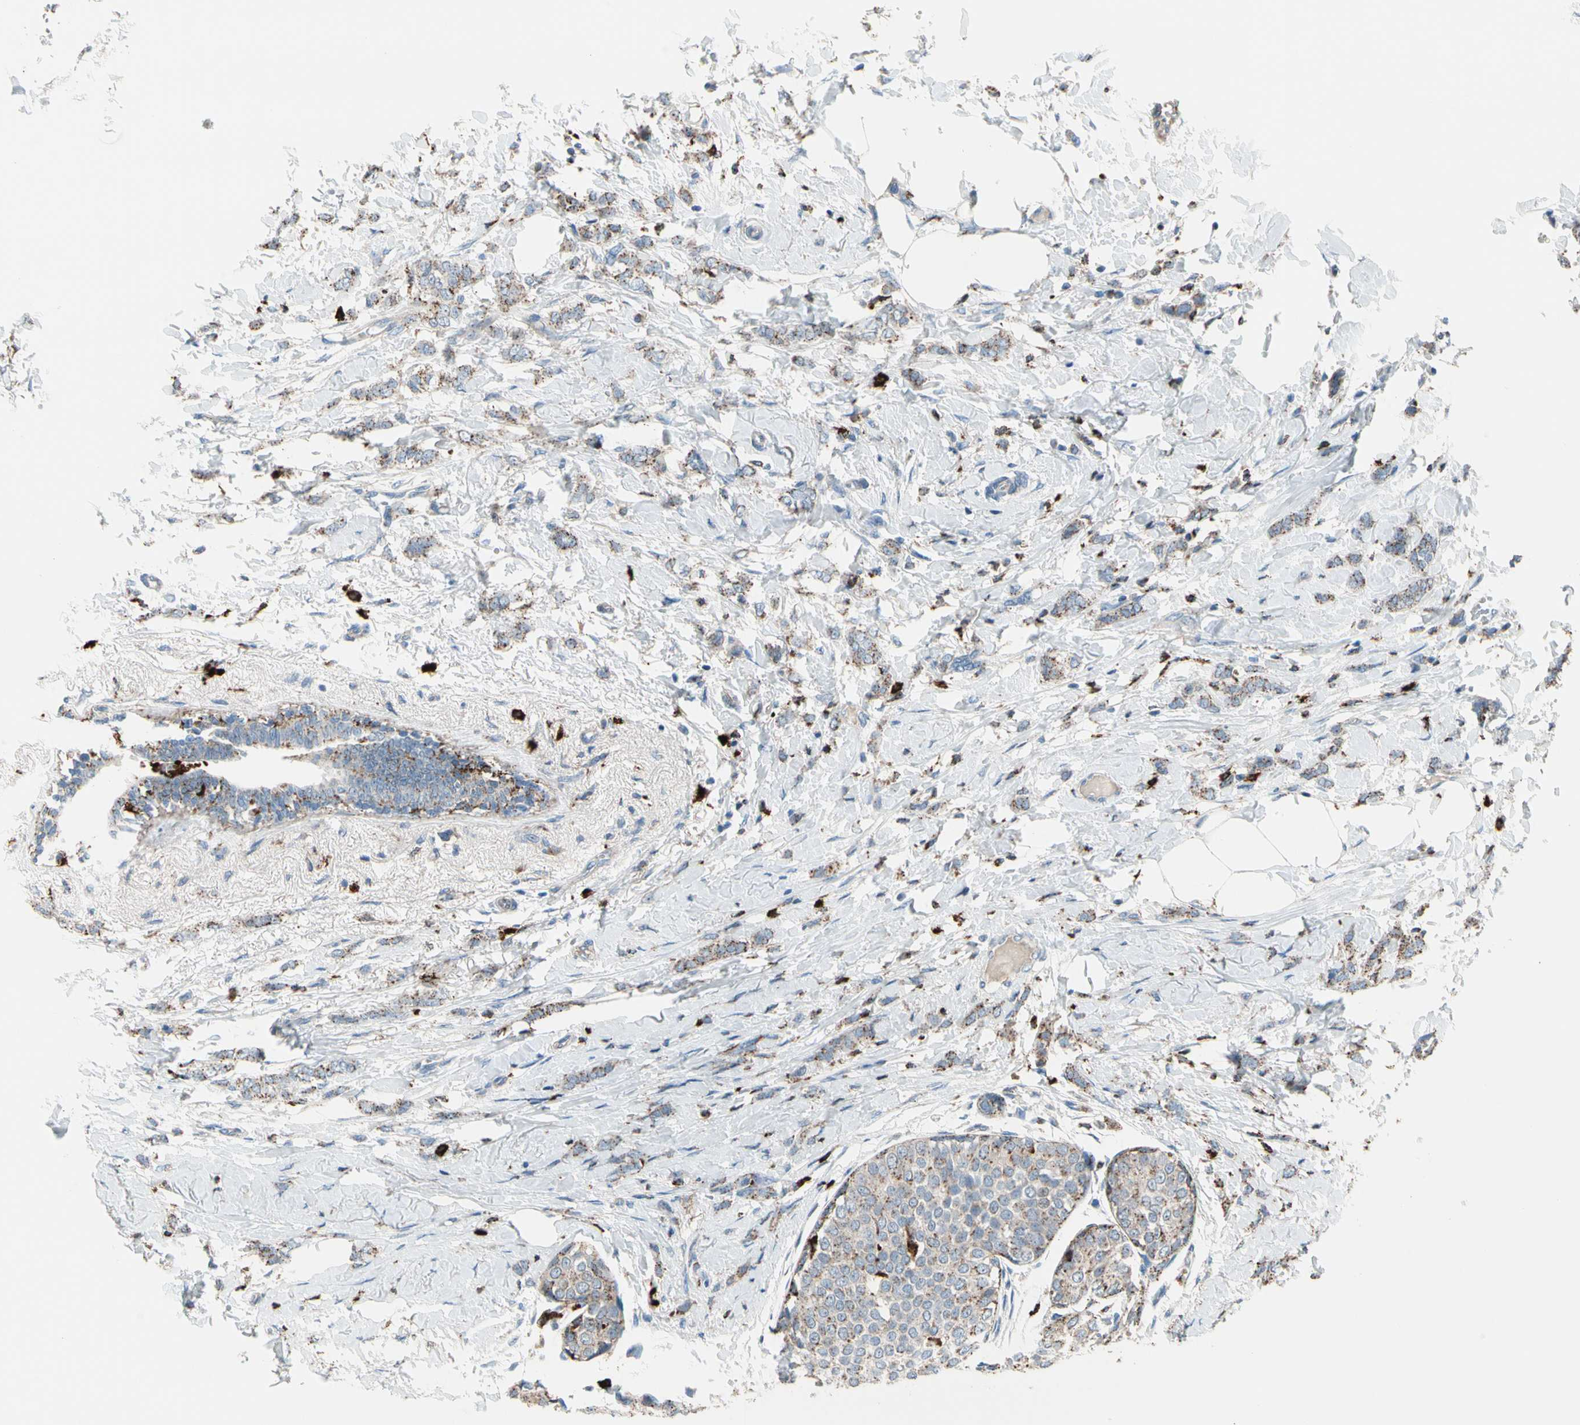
{"staining": {"intensity": "strong", "quantity": ">75%", "location": "cytoplasmic/membranous"}, "tissue": "breast cancer", "cell_type": "Tumor cells", "image_type": "cancer", "snomed": [{"axis": "morphology", "description": "Lobular carcinoma, in situ"}, {"axis": "morphology", "description": "Lobular carcinoma"}, {"axis": "topography", "description": "Breast"}], "caption": "Lobular carcinoma (breast) tissue demonstrates strong cytoplasmic/membranous positivity in approximately >75% of tumor cells, visualized by immunohistochemistry. The protein is shown in brown color, while the nuclei are stained blue.", "gene": "GM2A", "patient": {"sex": "female", "age": 41}}